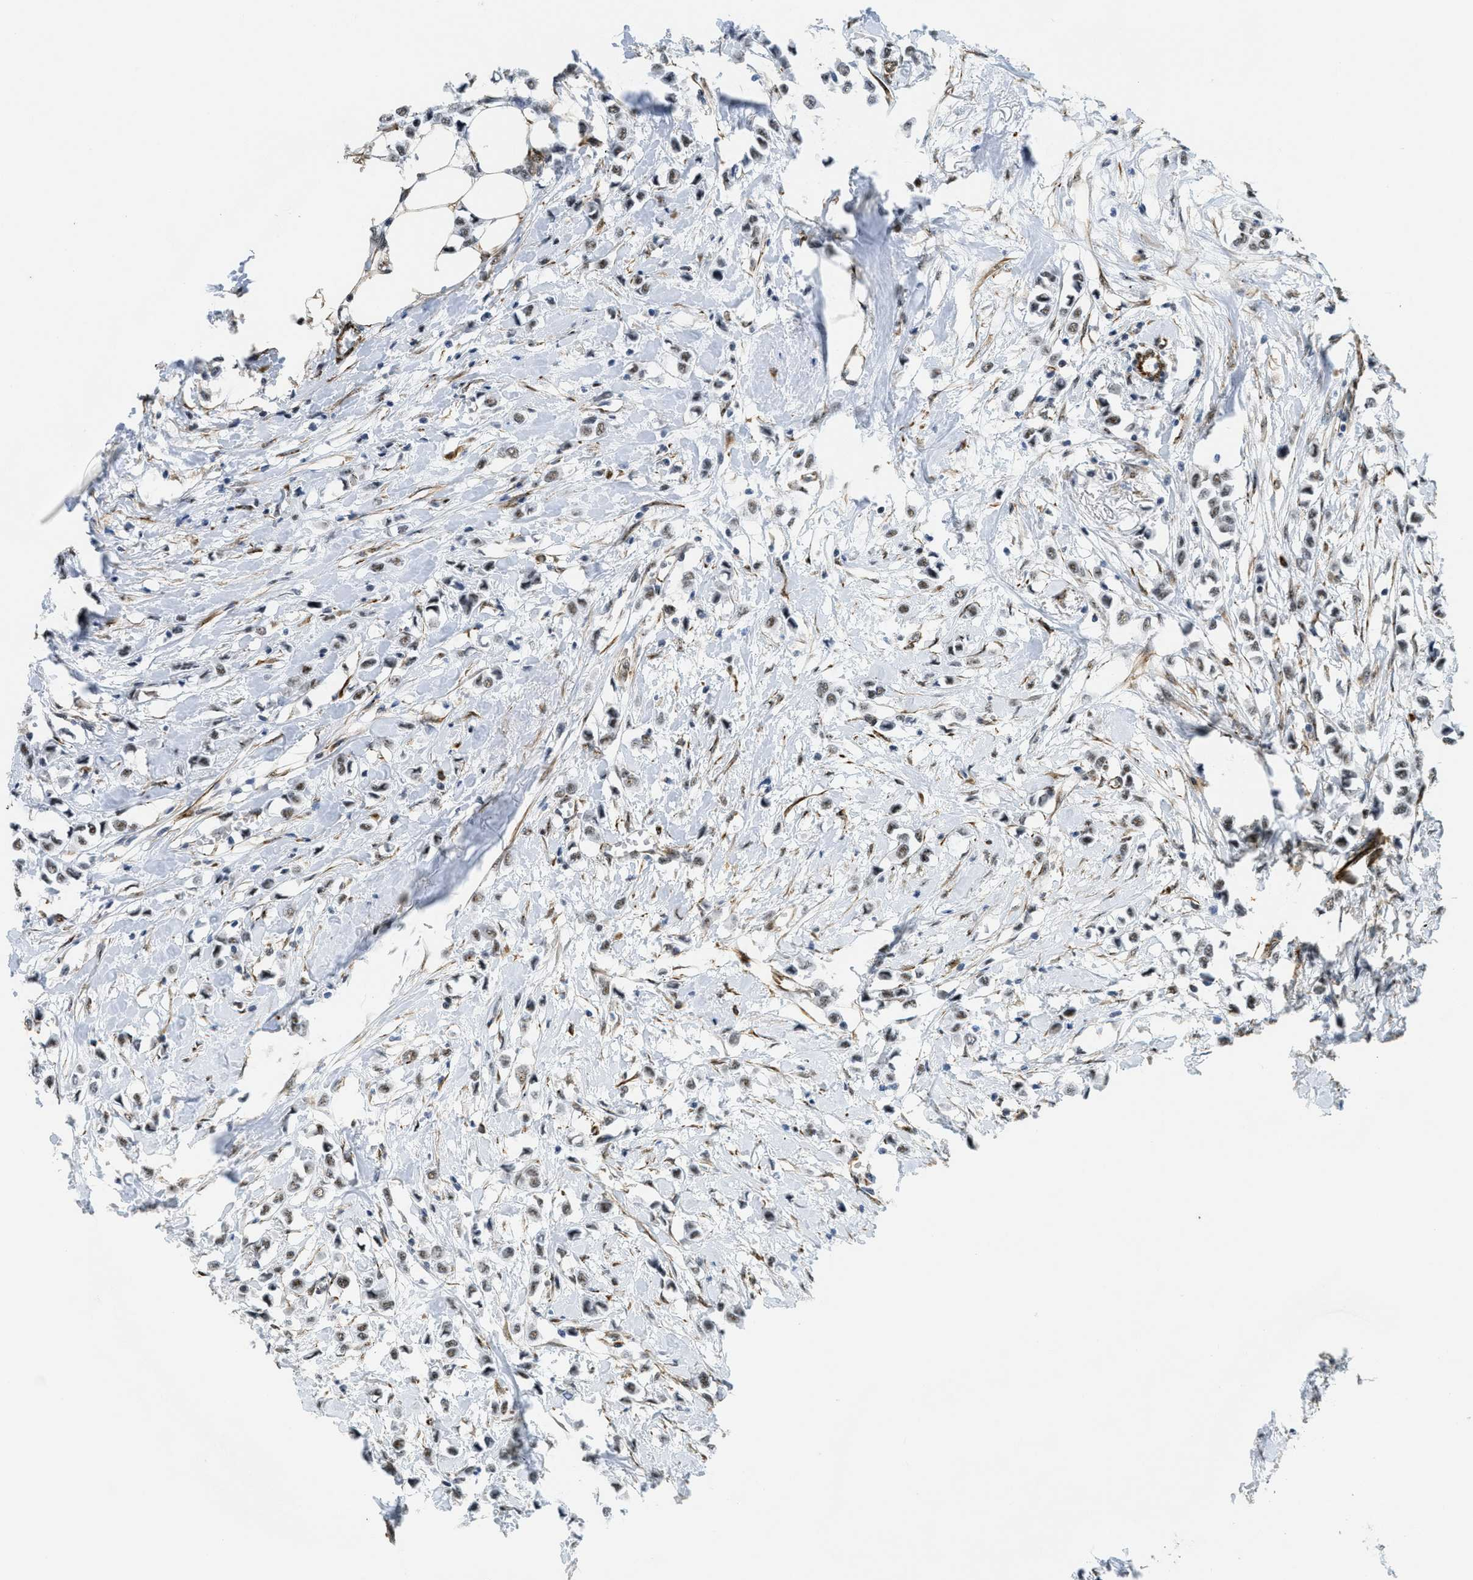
{"staining": {"intensity": "weak", "quantity": "<25%", "location": "nuclear"}, "tissue": "breast cancer", "cell_type": "Tumor cells", "image_type": "cancer", "snomed": [{"axis": "morphology", "description": "Lobular carcinoma"}, {"axis": "topography", "description": "Breast"}], "caption": "The photomicrograph reveals no significant expression in tumor cells of breast cancer (lobular carcinoma). (DAB IHC with hematoxylin counter stain).", "gene": "LRRC8B", "patient": {"sex": "female", "age": 51}}